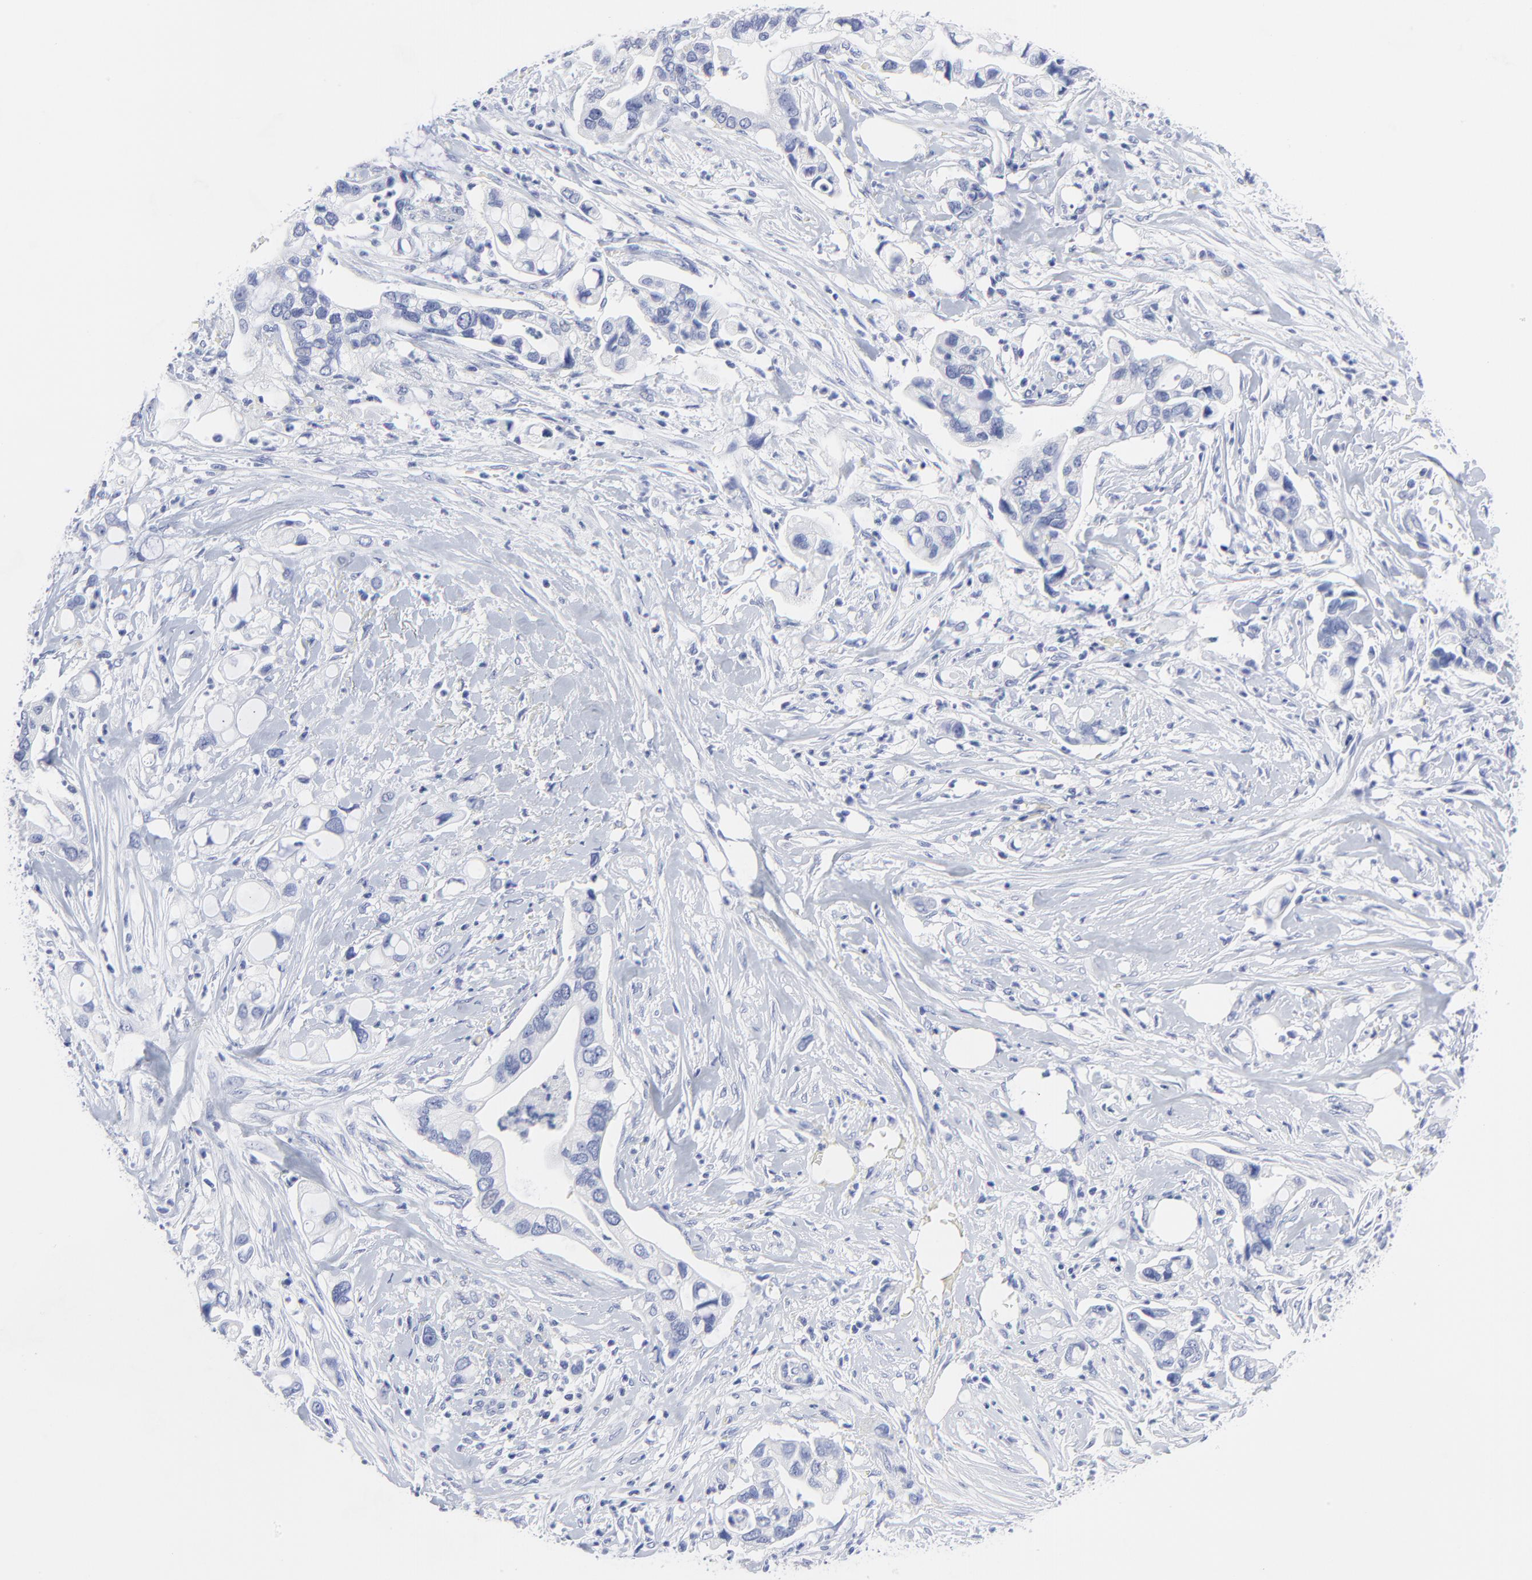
{"staining": {"intensity": "negative", "quantity": "none", "location": "none"}, "tissue": "pancreatic cancer", "cell_type": "Tumor cells", "image_type": "cancer", "snomed": [{"axis": "morphology", "description": "Adenocarcinoma, NOS"}, {"axis": "topography", "description": "Pancreas"}], "caption": "Pancreatic cancer (adenocarcinoma) was stained to show a protein in brown. There is no significant expression in tumor cells.", "gene": "CNTN3", "patient": {"sex": "male", "age": 70}}